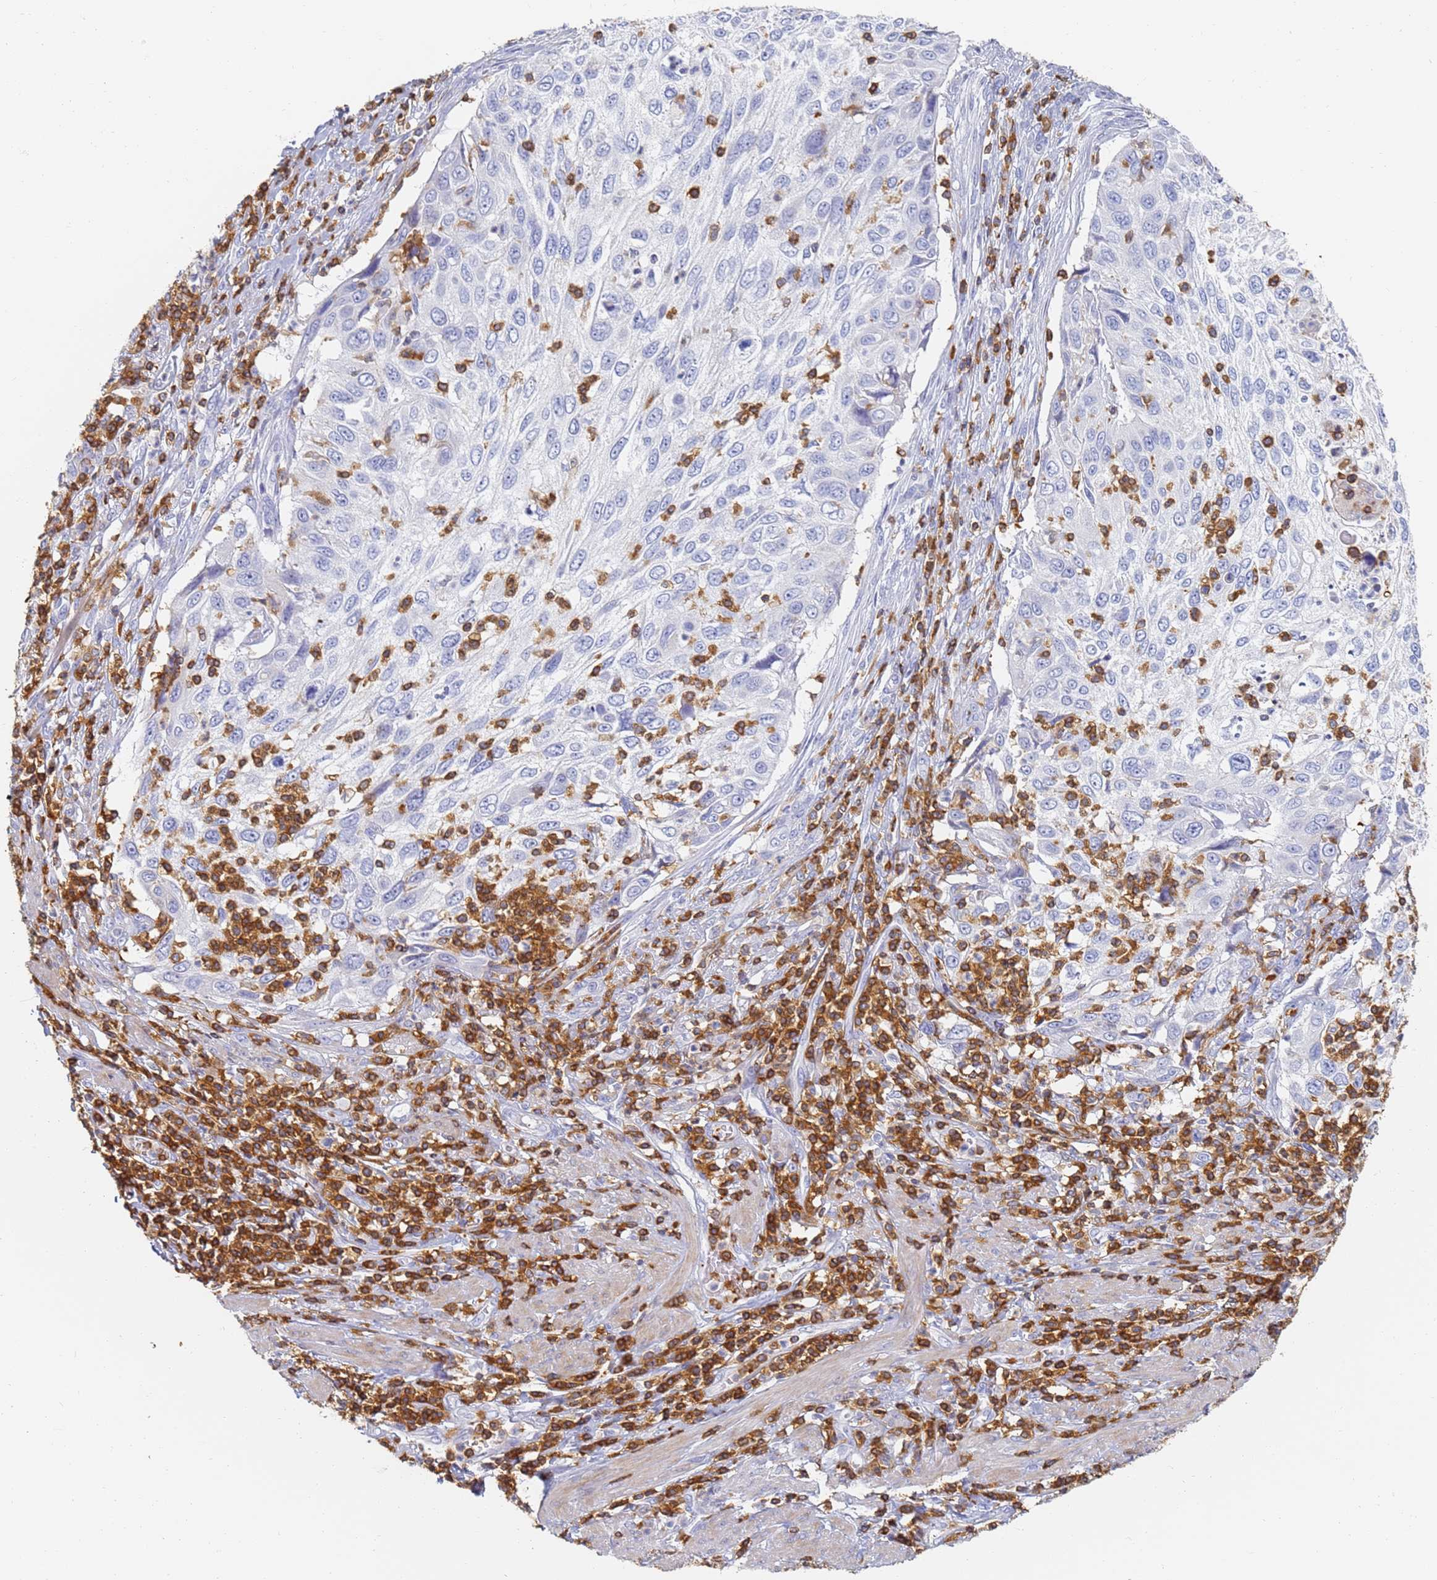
{"staining": {"intensity": "negative", "quantity": "none", "location": "none"}, "tissue": "cervical cancer", "cell_type": "Tumor cells", "image_type": "cancer", "snomed": [{"axis": "morphology", "description": "Squamous cell carcinoma, NOS"}, {"axis": "topography", "description": "Cervix"}], "caption": "Histopathology image shows no significant protein expression in tumor cells of squamous cell carcinoma (cervical).", "gene": "BIN2", "patient": {"sex": "female", "age": 70}}